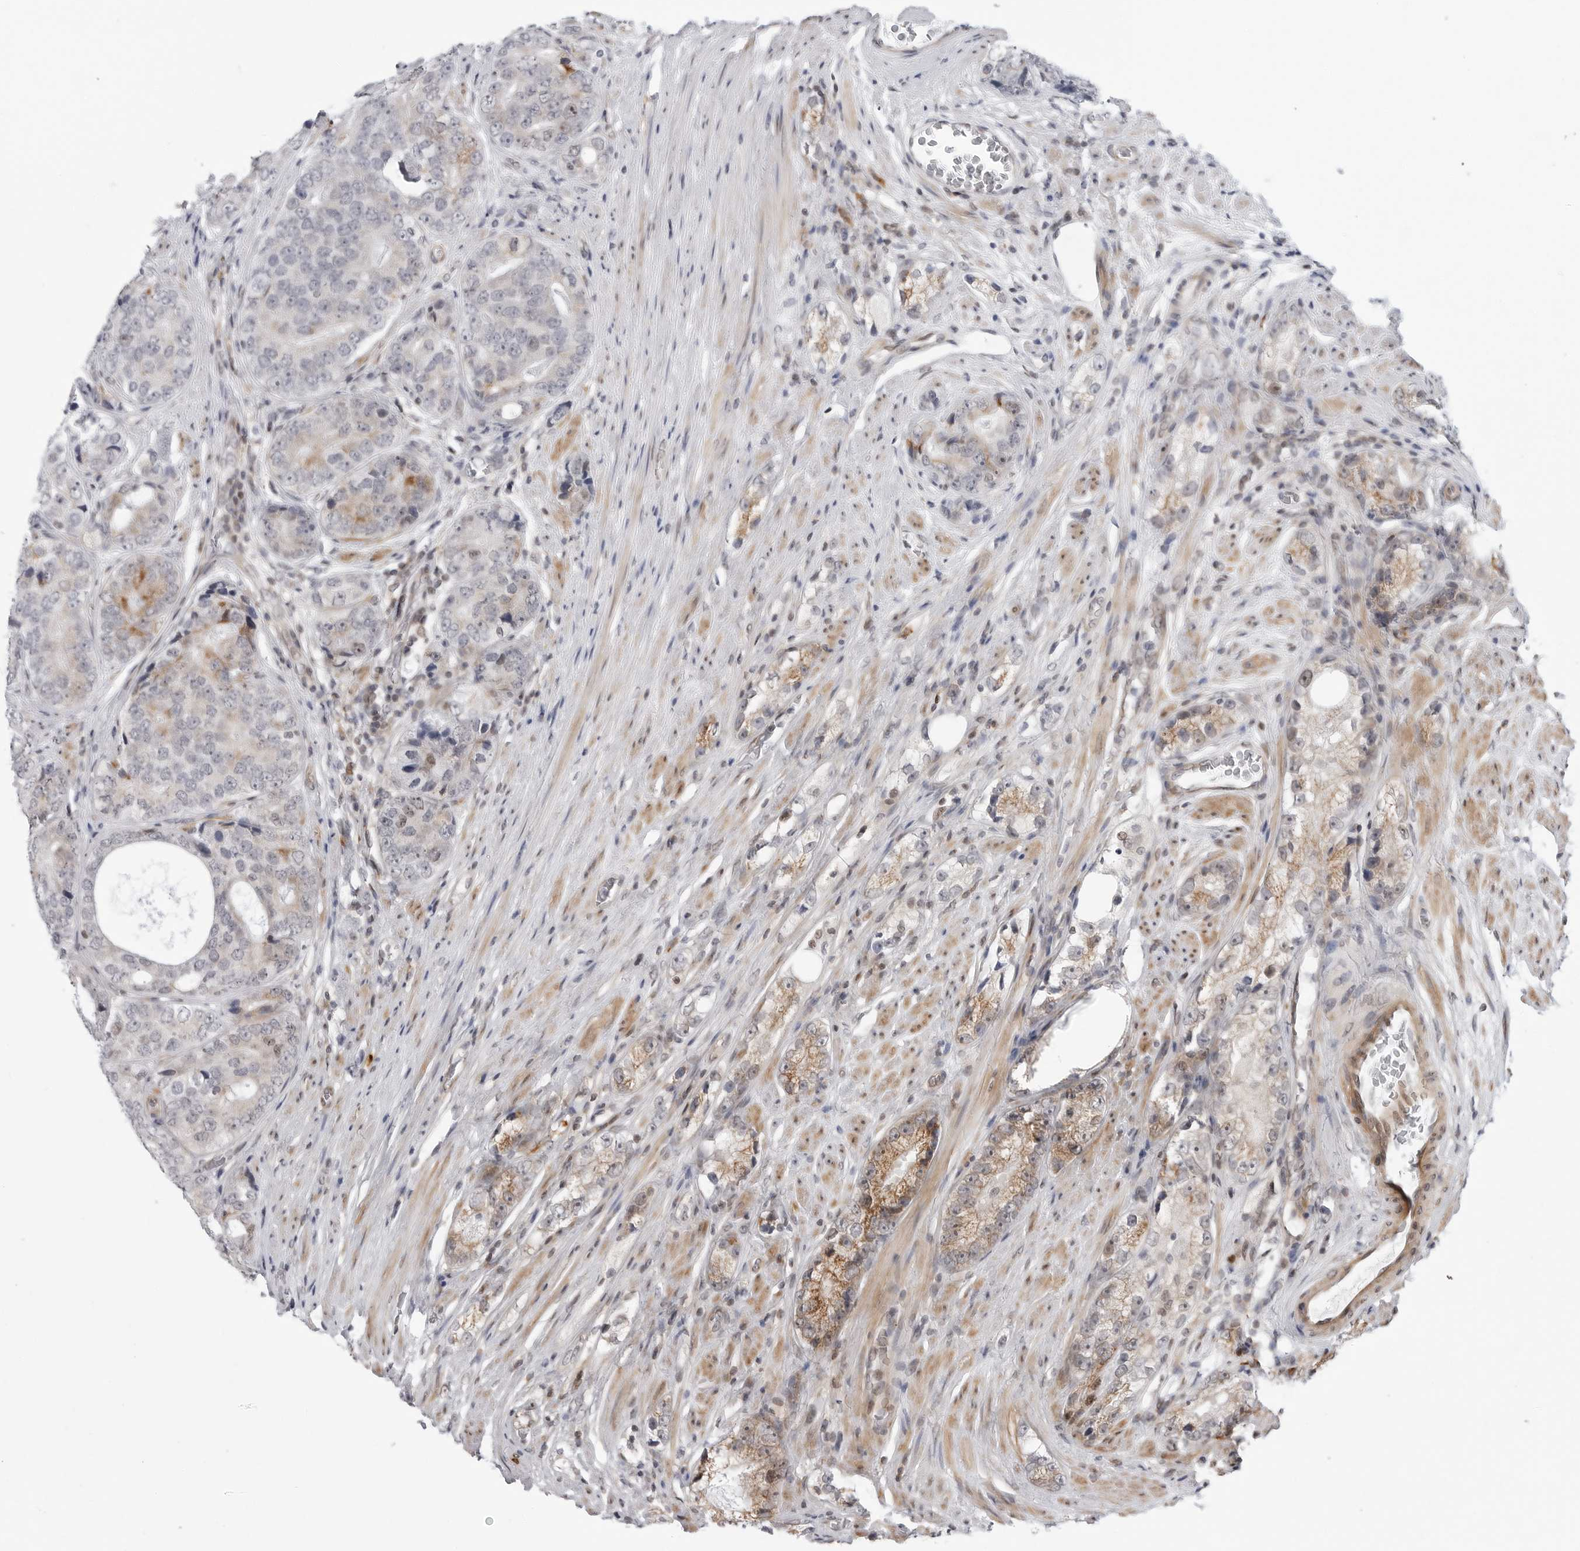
{"staining": {"intensity": "weak", "quantity": "<25%", "location": "cytoplasmic/membranous"}, "tissue": "prostate cancer", "cell_type": "Tumor cells", "image_type": "cancer", "snomed": [{"axis": "morphology", "description": "Adenocarcinoma, High grade"}, {"axis": "topography", "description": "Prostate"}], "caption": "Tumor cells are negative for protein expression in human prostate adenocarcinoma (high-grade).", "gene": "FAM135B", "patient": {"sex": "male", "age": 56}}